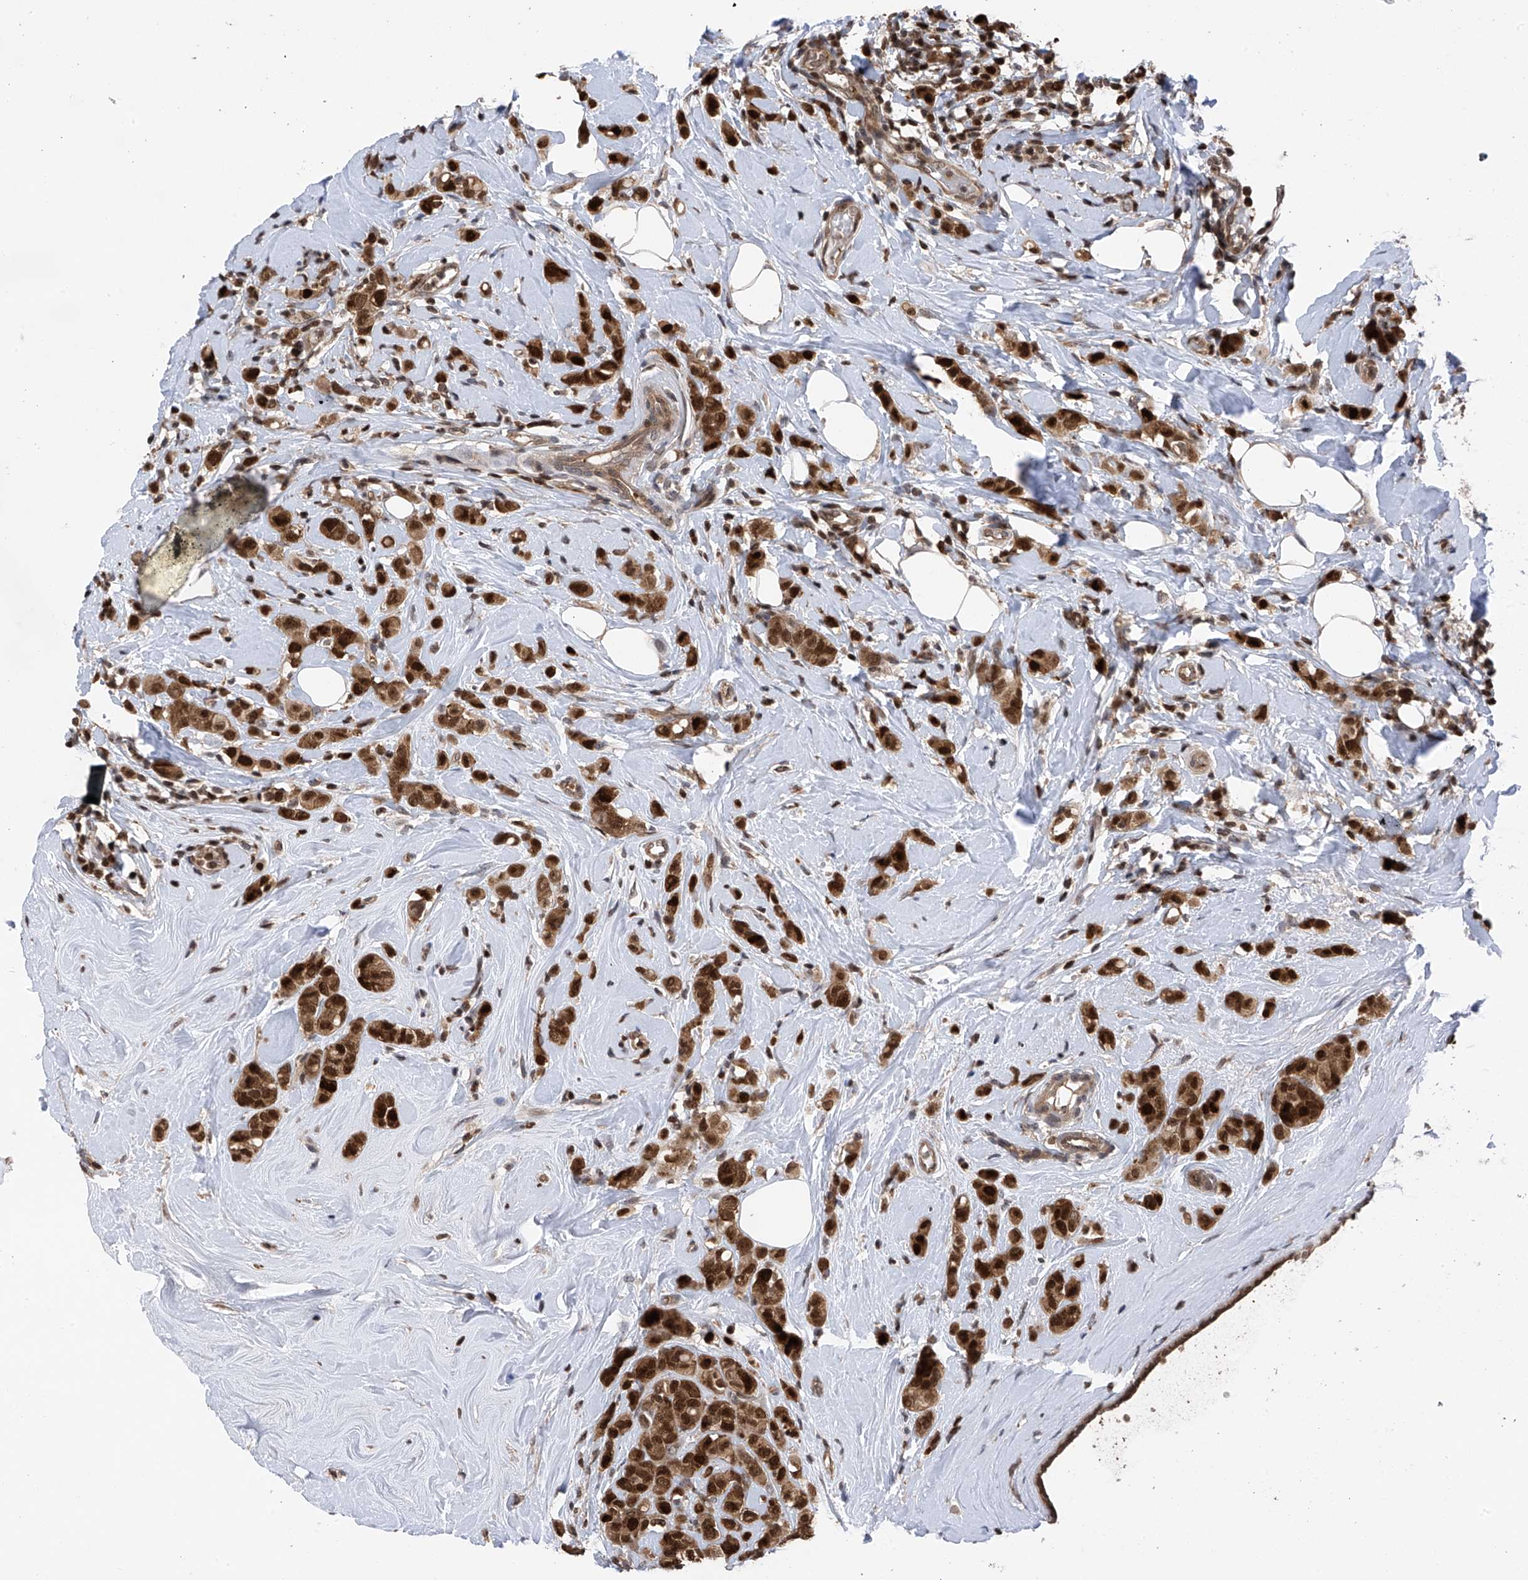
{"staining": {"intensity": "strong", "quantity": ">75%", "location": "cytoplasmic/membranous,nuclear"}, "tissue": "breast cancer", "cell_type": "Tumor cells", "image_type": "cancer", "snomed": [{"axis": "morphology", "description": "Lobular carcinoma"}, {"axis": "topography", "description": "Breast"}], "caption": "A brown stain labels strong cytoplasmic/membranous and nuclear positivity of a protein in human breast cancer tumor cells. (DAB (3,3'-diaminobenzidine) = brown stain, brightfield microscopy at high magnification).", "gene": "DNAJC9", "patient": {"sex": "female", "age": 47}}